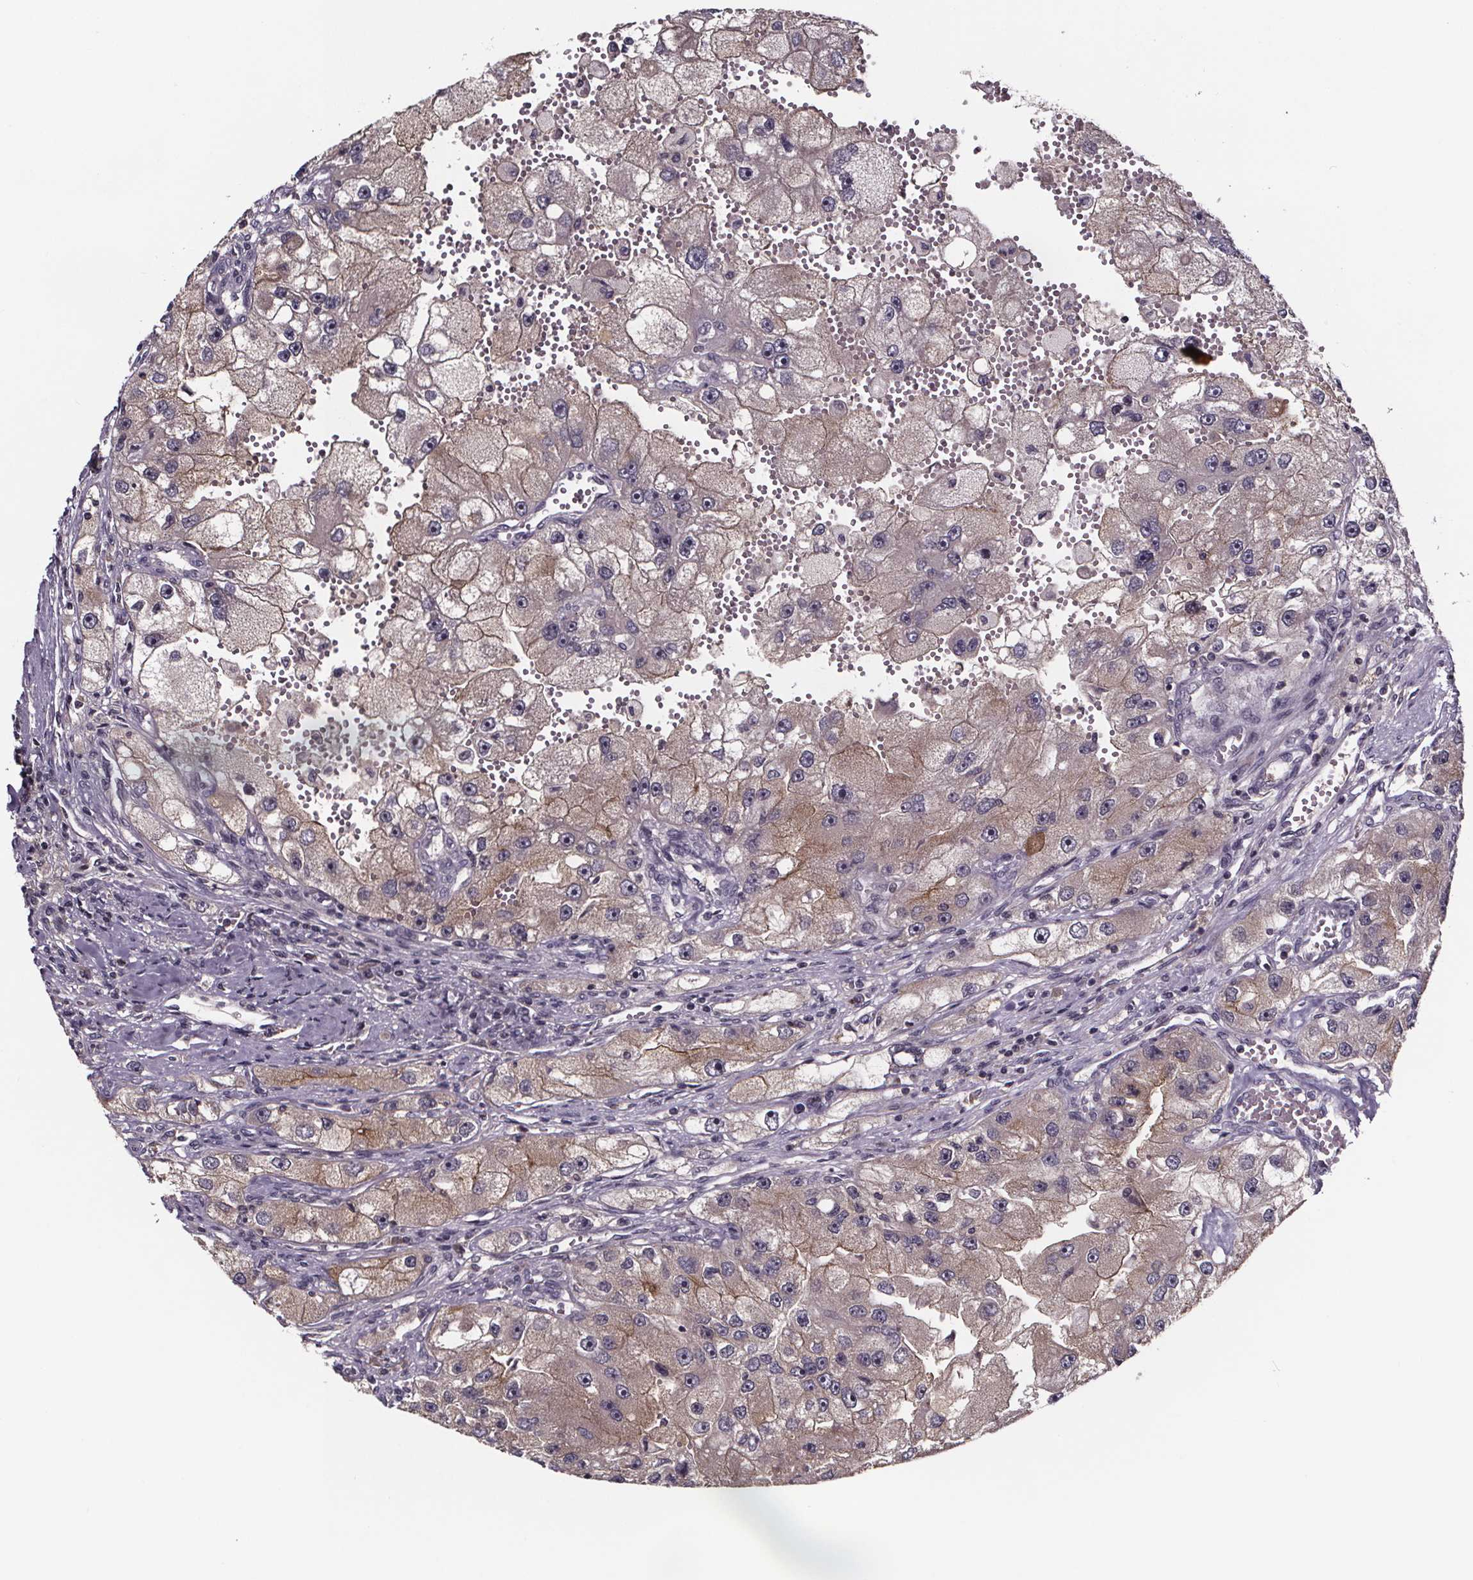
{"staining": {"intensity": "weak", "quantity": "25%-75%", "location": "cytoplasmic/membranous"}, "tissue": "renal cancer", "cell_type": "Tumor cells", "image_type": "cancer", "snomed": [{"axis": "morphology", "description": "Adenocarcinoma, NOS"}, {"axis": "topography", "description": "Kidney"}], "caption": "Renal cancer tissue displays weak cytoplasmic/membranous staining in about 25%-75% of tumor cells, visualized by immunohistochemistry. Using DAB (brown) and hematoxylin (blue) stains, captured at high magnification using brightfield microscopy.", "gene": "SMIM1", "patient": {"sex": "male", "age": 63}}